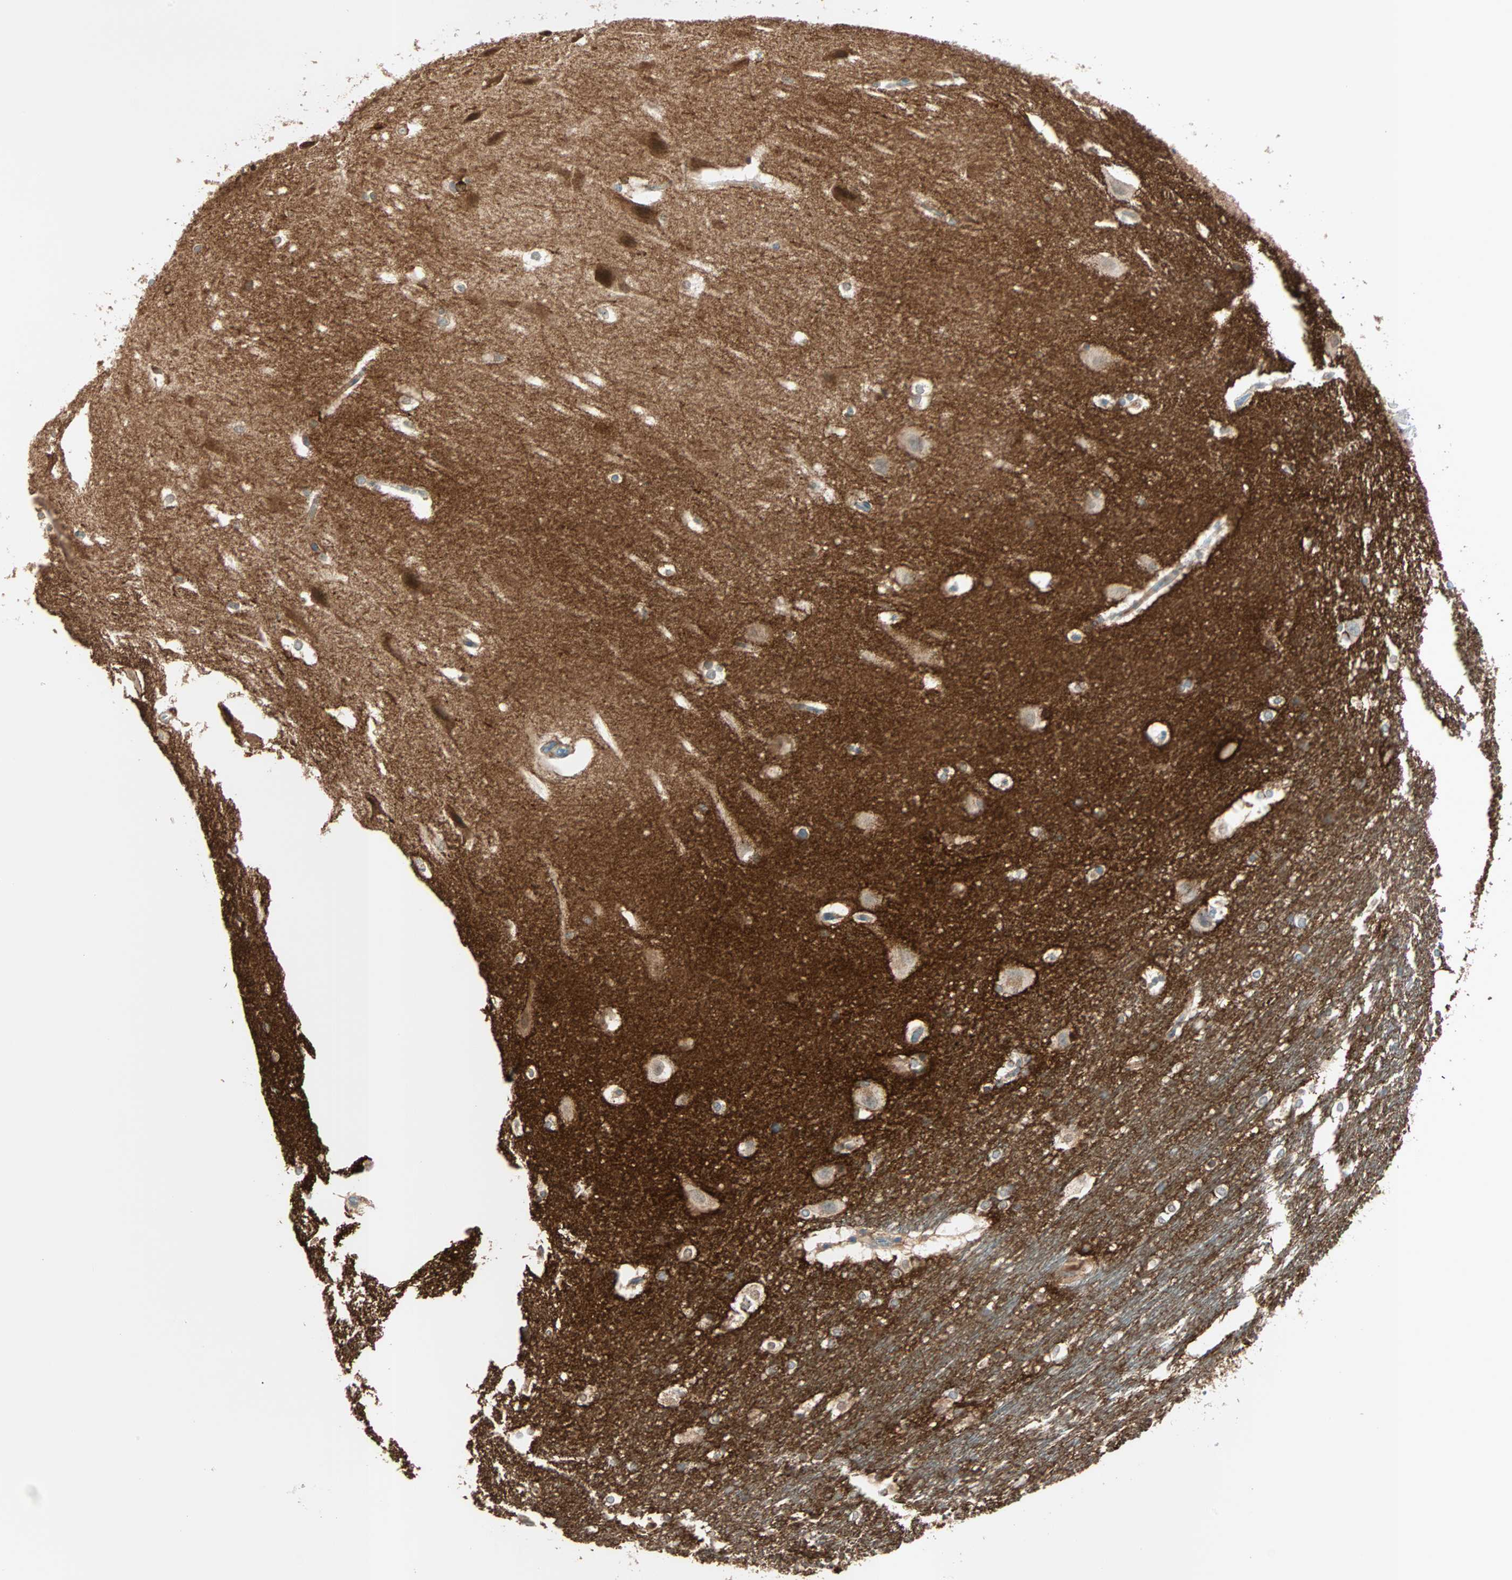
{"staining": {"intensity": "weak", "quantity": "<25%", "location": "cytoplasmic/membranous"}, "tissue": "hippocampus", "cell_type": "Glial cells", "image_type": "normal", "snomed": [{"axis": "morphology", "description": "Normal tissue, NOS"}, {"axis": "topography", "description": "Hippocampus"}], "caption": "Benign hippocampus was stained to show a protein in brown. There is no significant staining in glial cells.", "gene": "BCAN", "patient": {"sex": "female", "age": 19}}